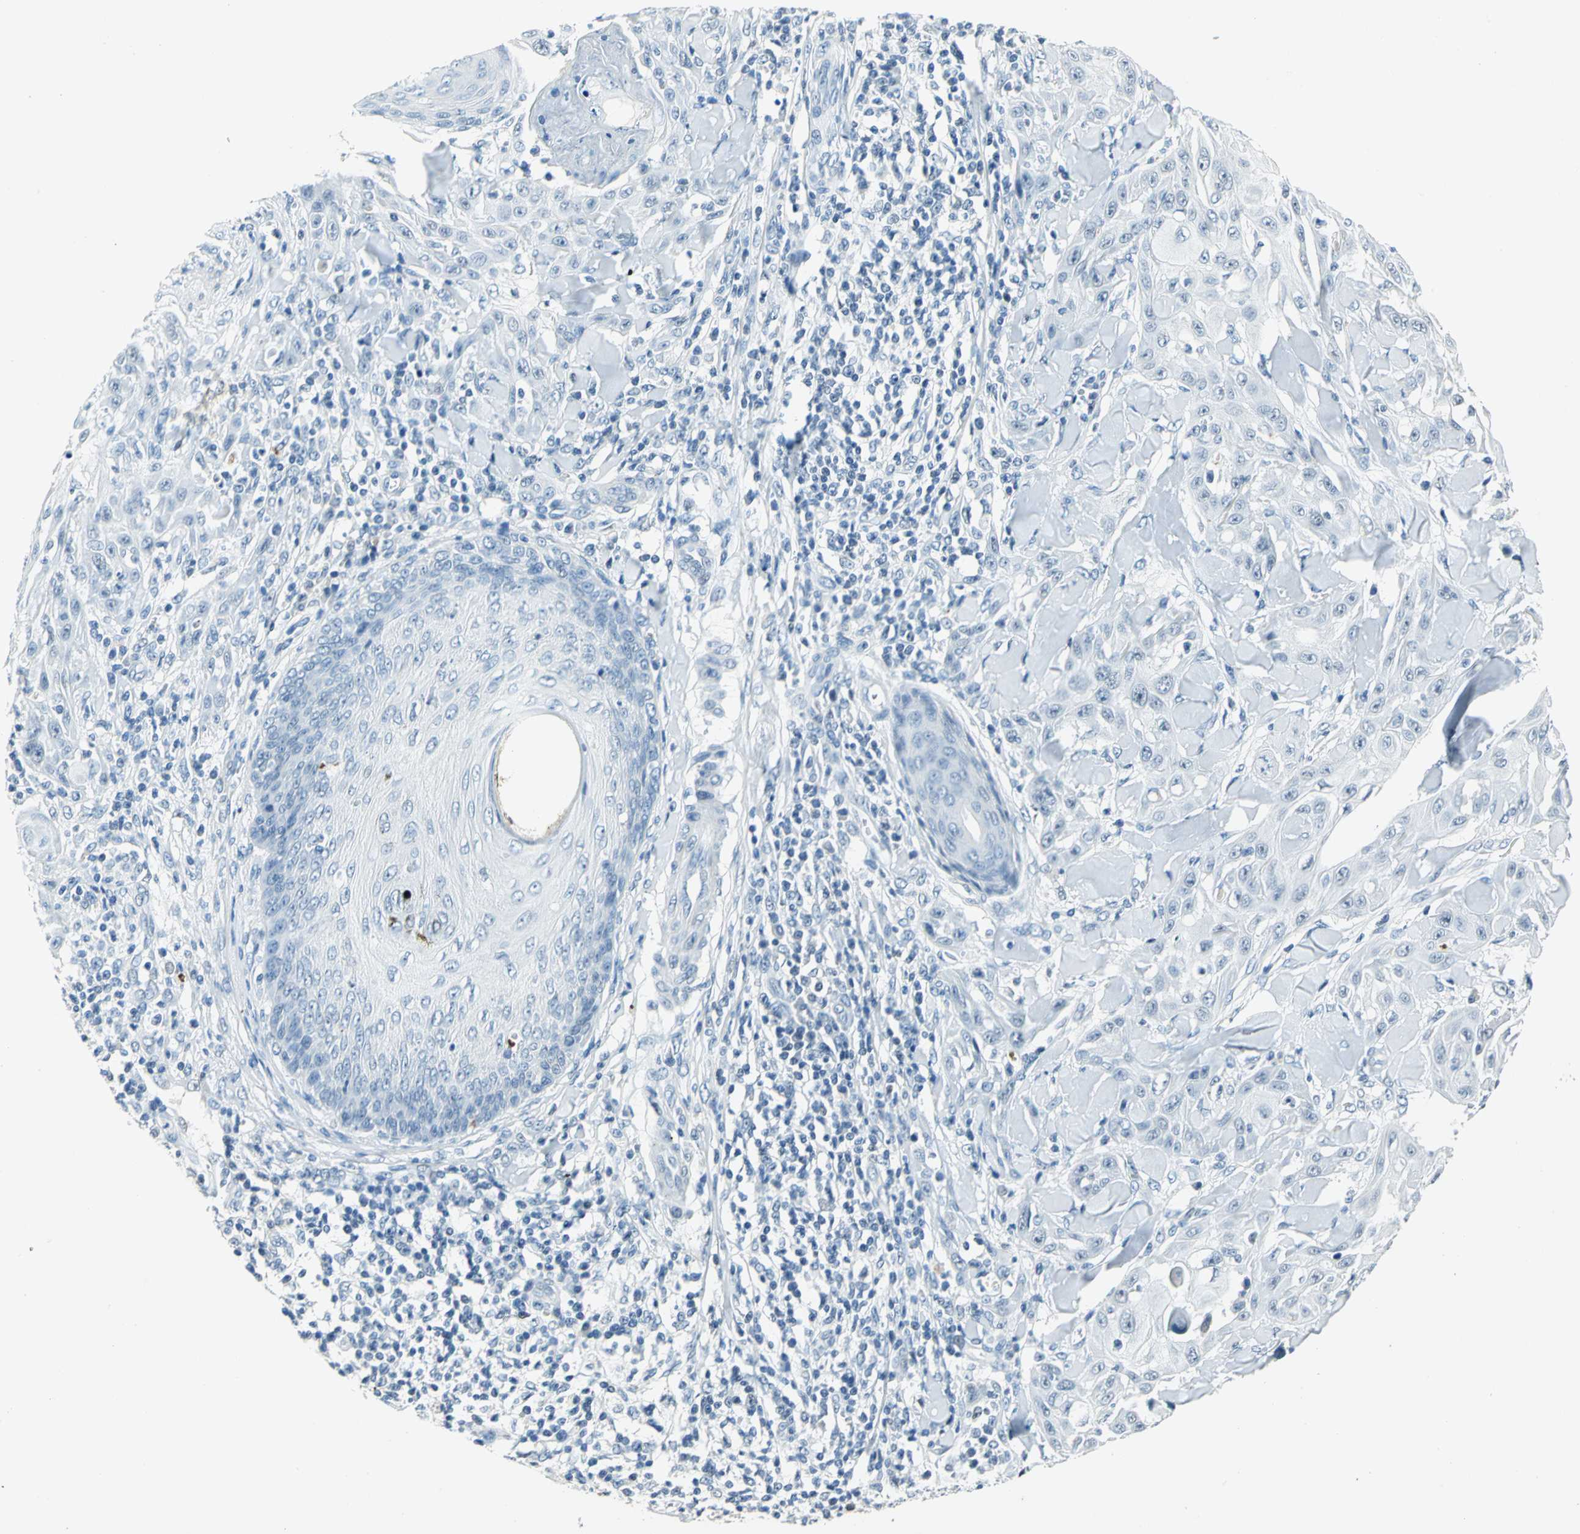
{"staining": {"intensity": "negative", "quantity": "none", "location": "none"}, "tissue": "skin cancer", "cell_type": "Tumor cells", "image_type": "cancer", "snomed": [{"axis": "morphology", "description": "Squamous cell carcinoma, NOS"}, {"axis": "topography", "description": "Skin"}], "caption": "Tumor cells are negative for protein expression in human skin squamous cell carcinoma.", "gene": "RAD17", "patient": {"sex": "male", "age": 24}}